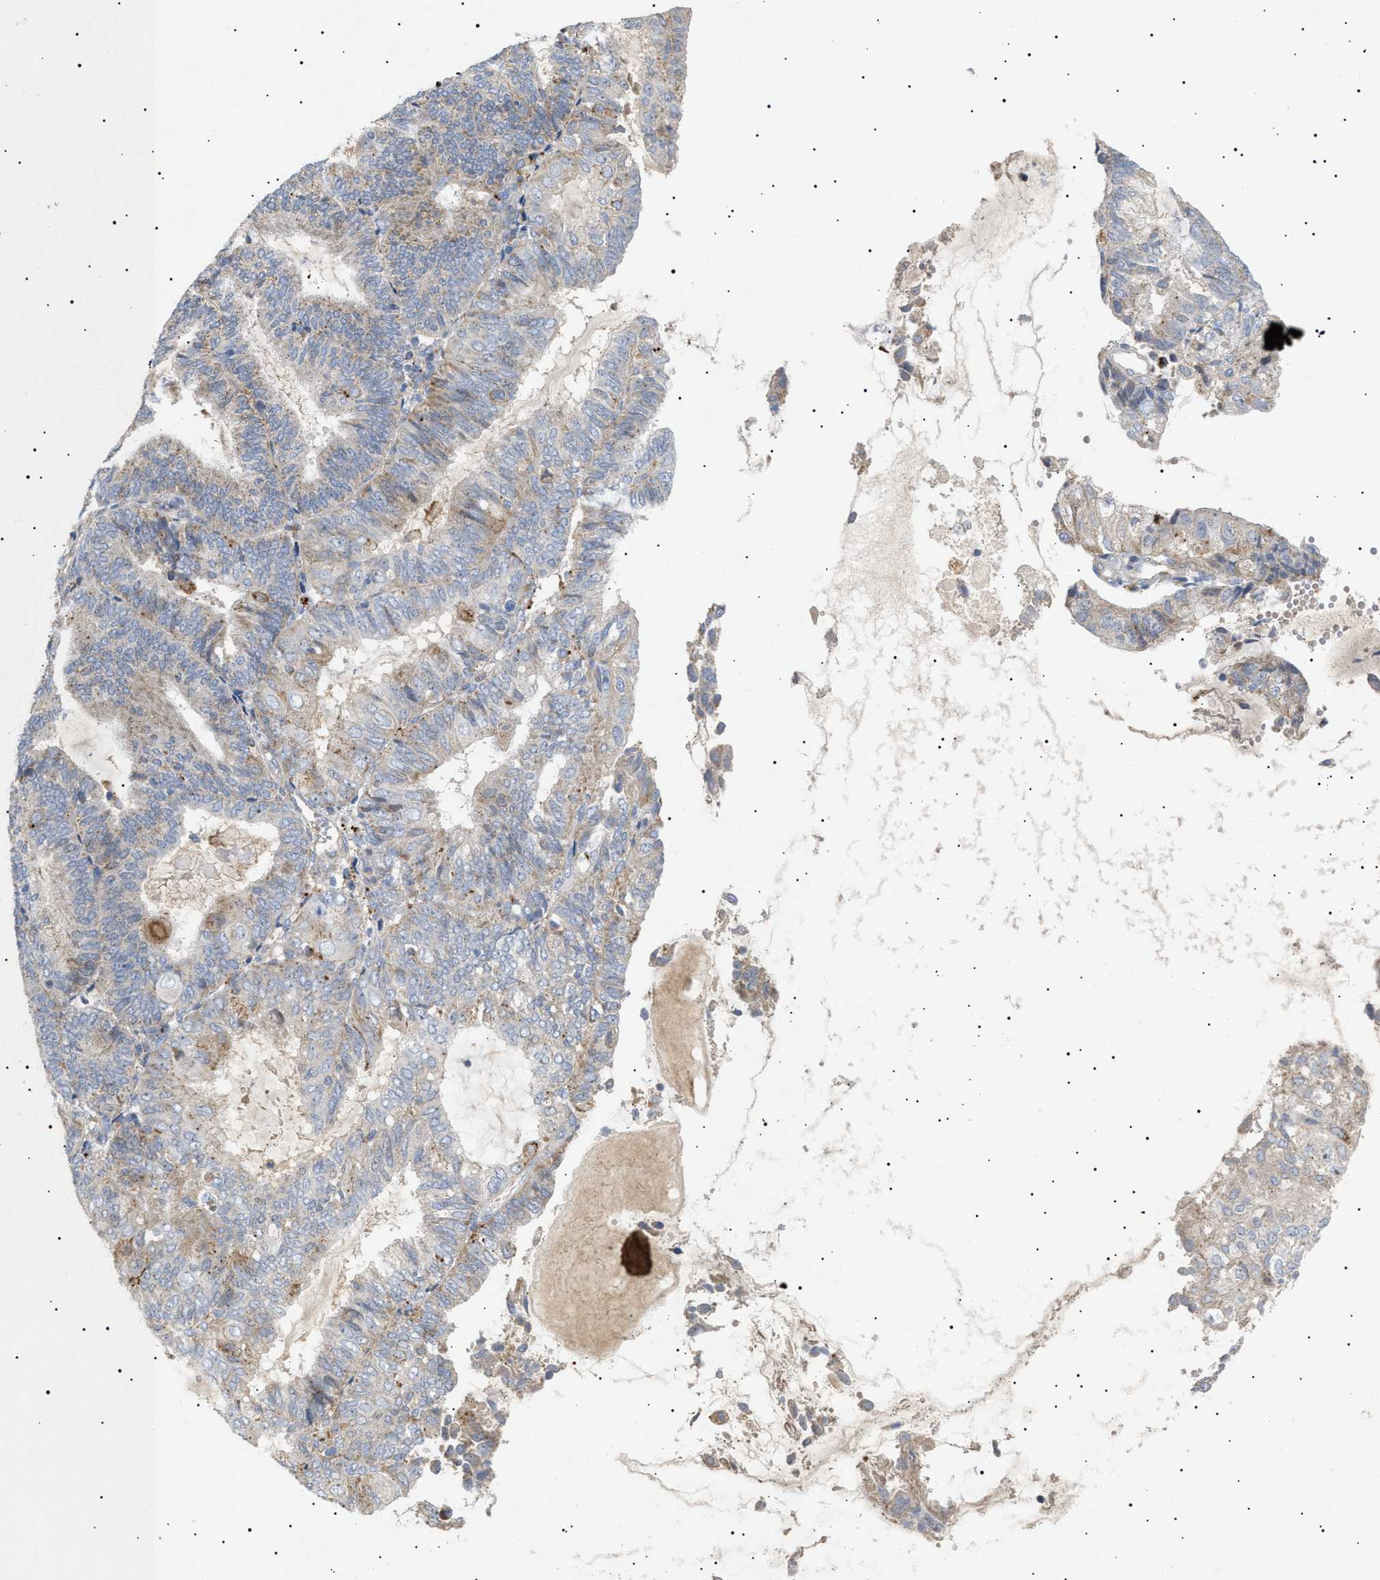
{"staining": {"intensity": "weak", "quantity": "<25%", "location": "cytoplasmic/membranous"}, "tissue": "endometrial cancer", "cell_type": "Tumor cells", "image_type": "cancer", "snomed": [{"axis": "morphology", "description": "Adenocarcinoma, NOS"}, {"axis": "topography", "description": "Endometrium"}], "caption": "Immunohistochemistry (IHC) photomicrograph of human adenocarcinoma (endometrial) stained for a protein (brown), which exhibits no staining in tumor cells. (Immunohistochemistry (IHC), brightfield microscopy, high magnification).", "gene": "SIRT5", "patient": {"sex": "female", "age": 81}}